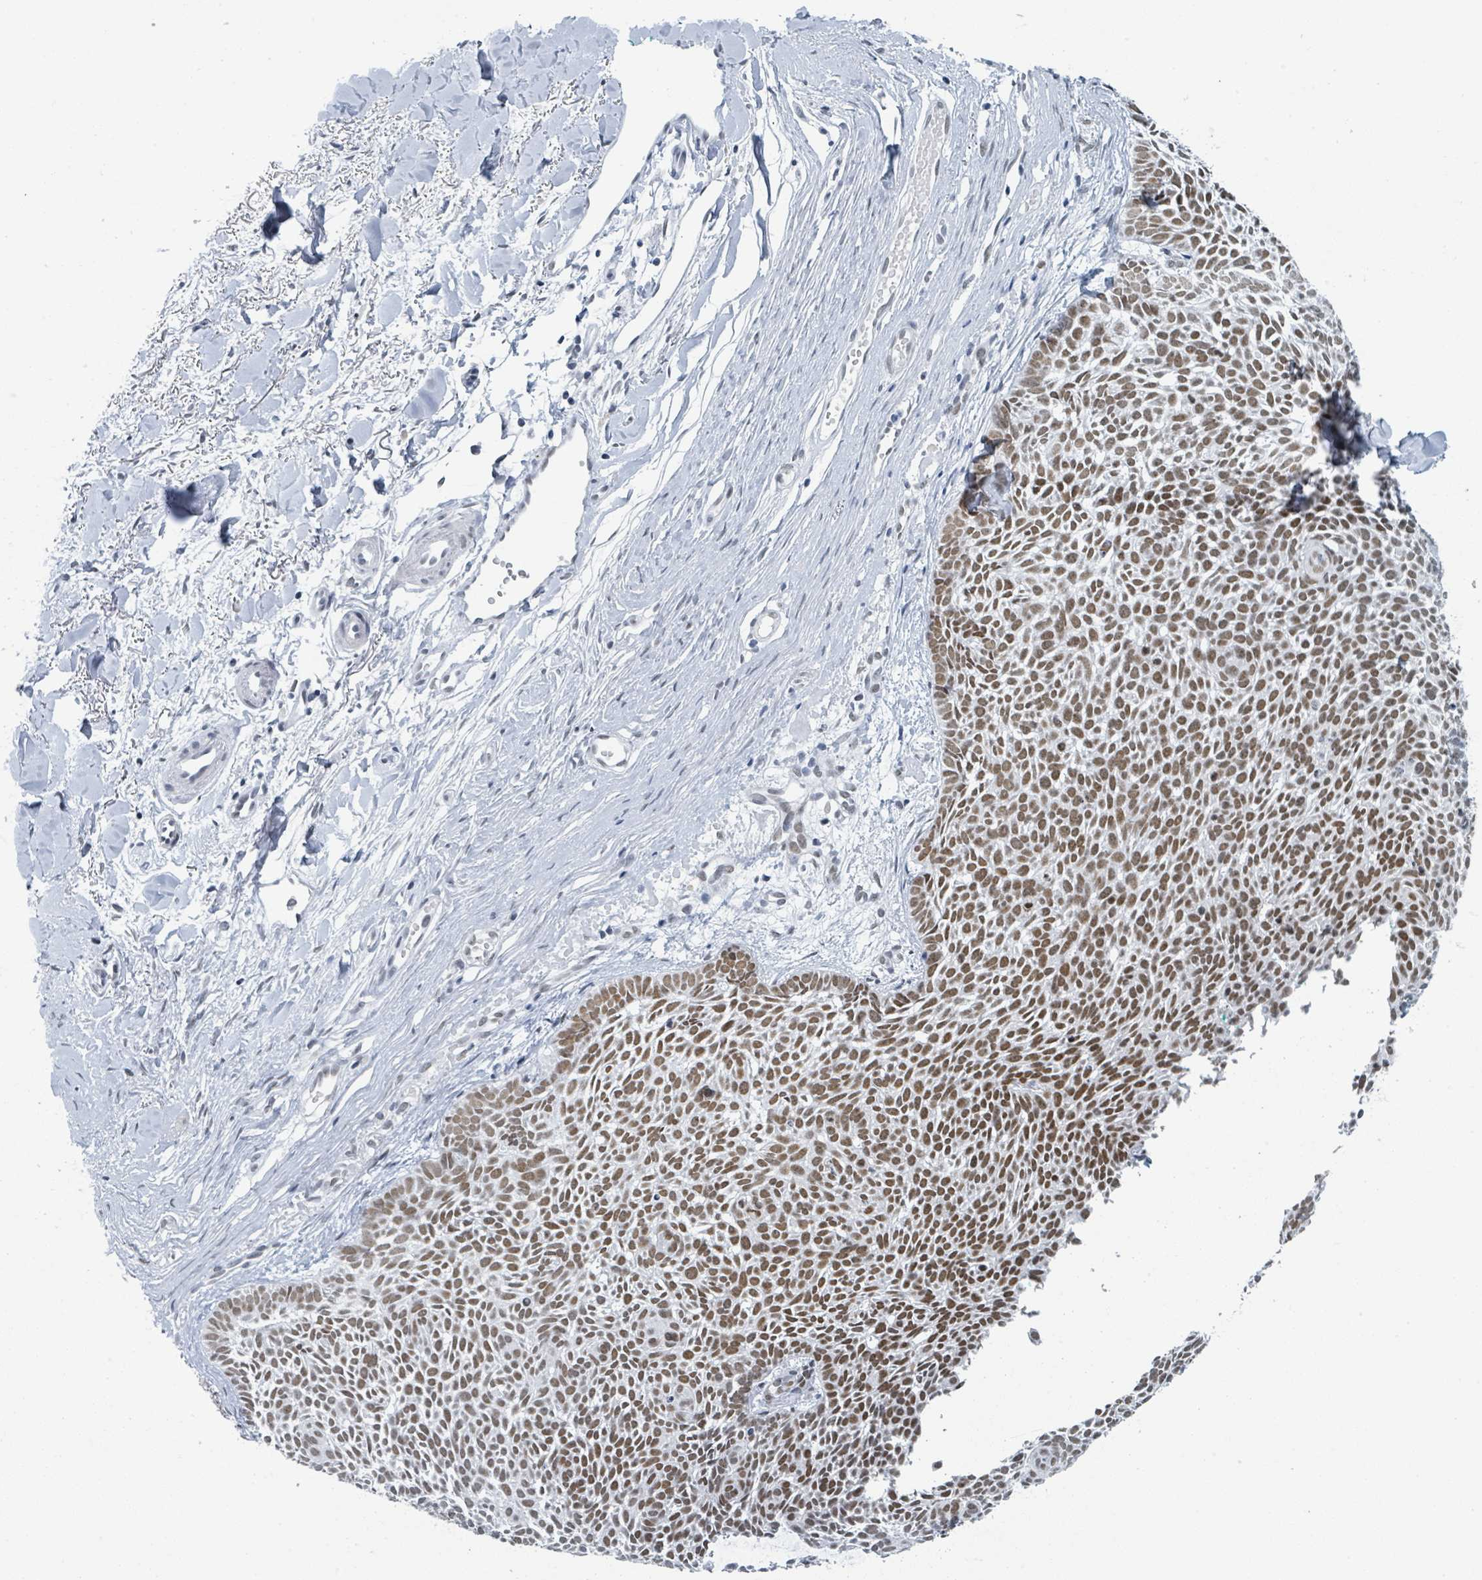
{"staining": {"intensity": "moderate", "quantity": ">75%", "location": "nuclear"}, "tissue": "skin cancer", "cell_type": "Tumor cells", "image_type": "cancer", "snomed": [{"axis": "morphology", "description": "Basal cell carcinoma"}, {"axis": "topography", "description": "Skin"}], "caption": "Moderate nuclear expression is appreciated in about >75% of tumor cells in skin cancer (basal cell carcinoma).", "gene": "EHMT2", "patient": {"sex": "male", "age": 61}}